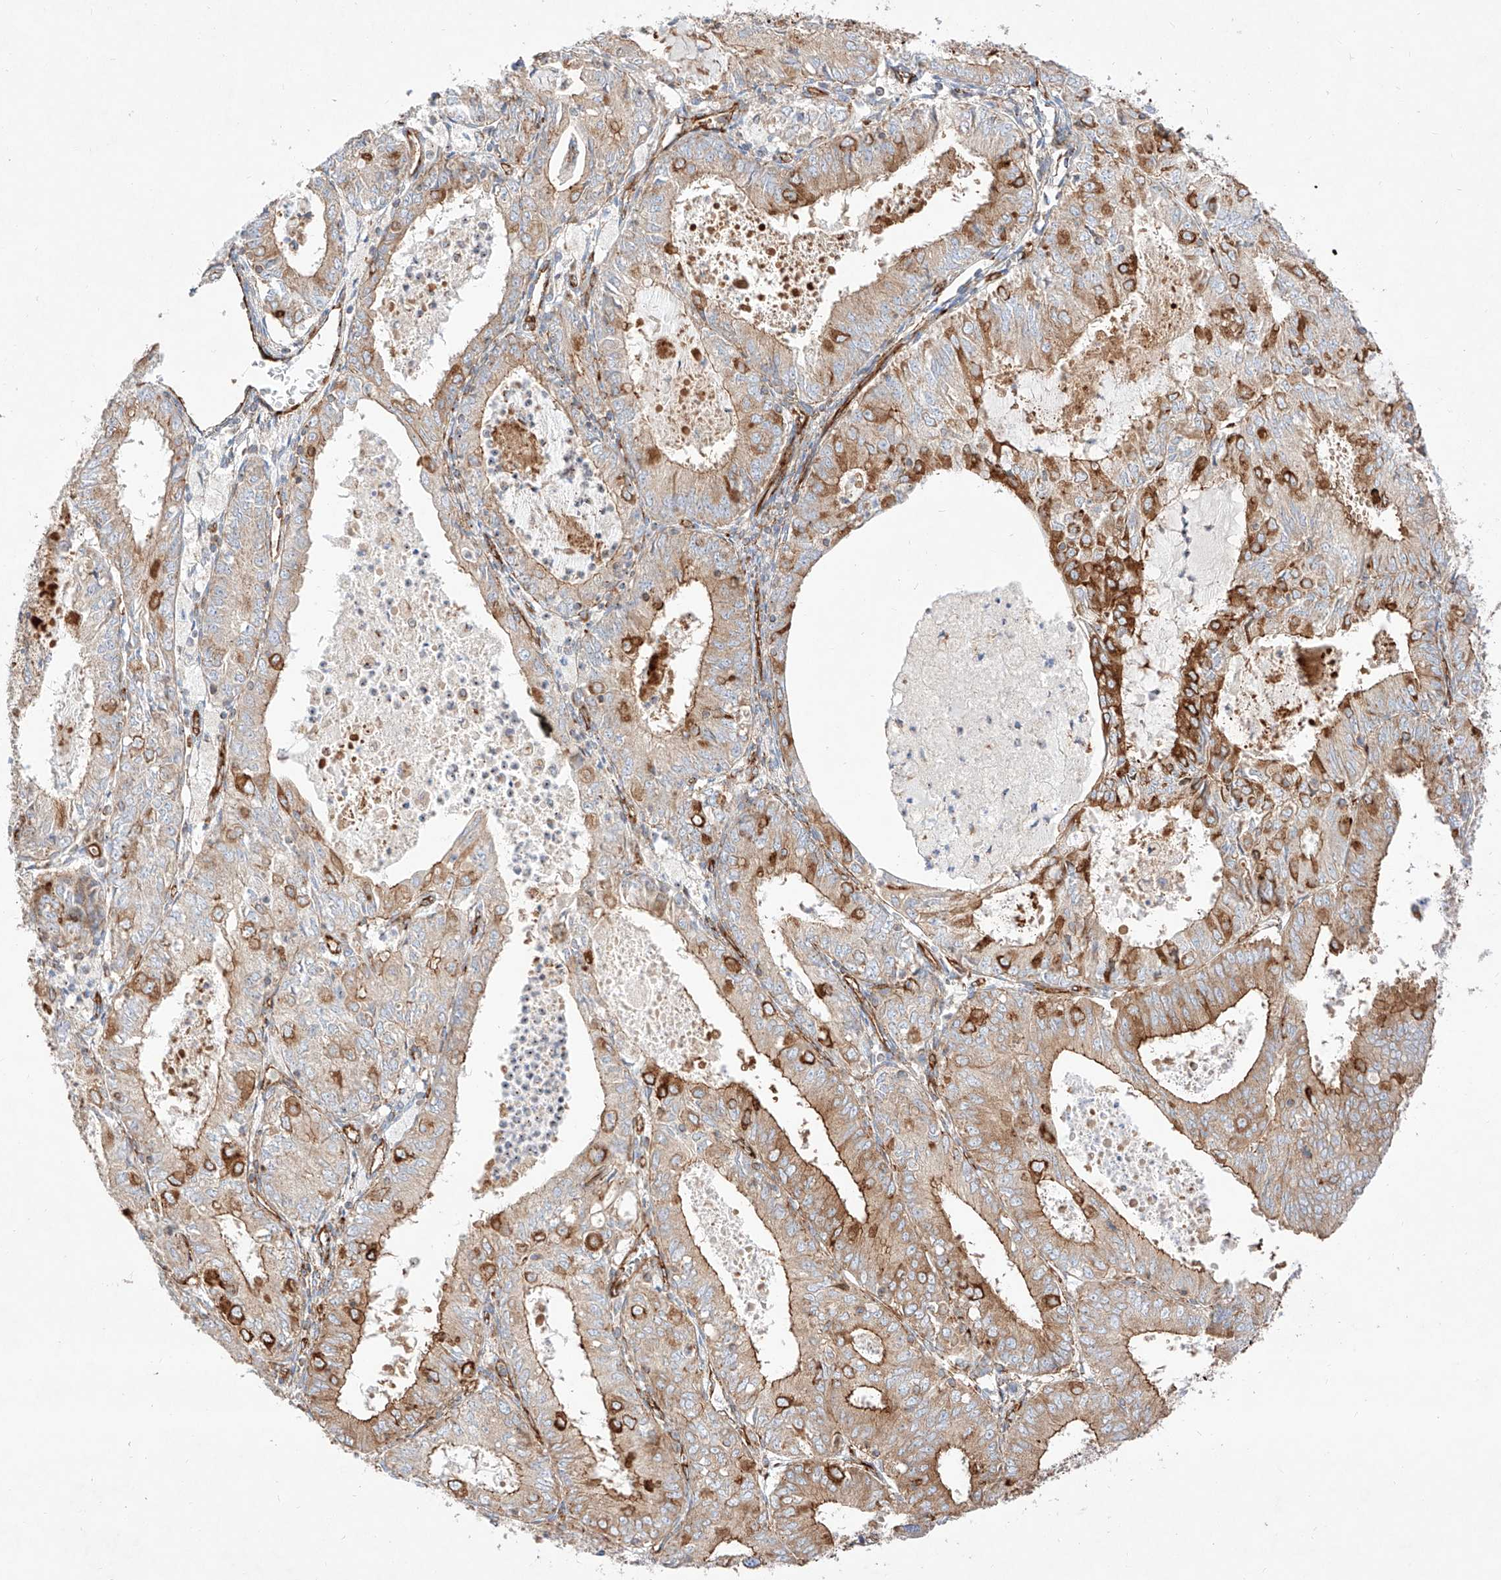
{"staining": {"intensity": "moderate", "quantity": ">75%", "location": "cytoplasmic/membranous"}, "tissue": "endometrial cancer", "cell_type": "Tumor cells", "image_type": "cancer", "snomed": [{"axis": "morphology", "description": "Adenocarcinoma, NOS"}, {"axis": "topography", "description": "Endometrium"}], "caption": "Protein expression analysis of adenocarcinoma (endometrial) shows moderate cytoplasmic/membranous expression in approximately >75% of tumor cells. The staining was performed using DAB, with brown indicating positive protein expression. Nuclei are stained blue with hematoxylin.", "gene": "CSGALNACT2", "patient": {"sex": "female", "age": 57}}